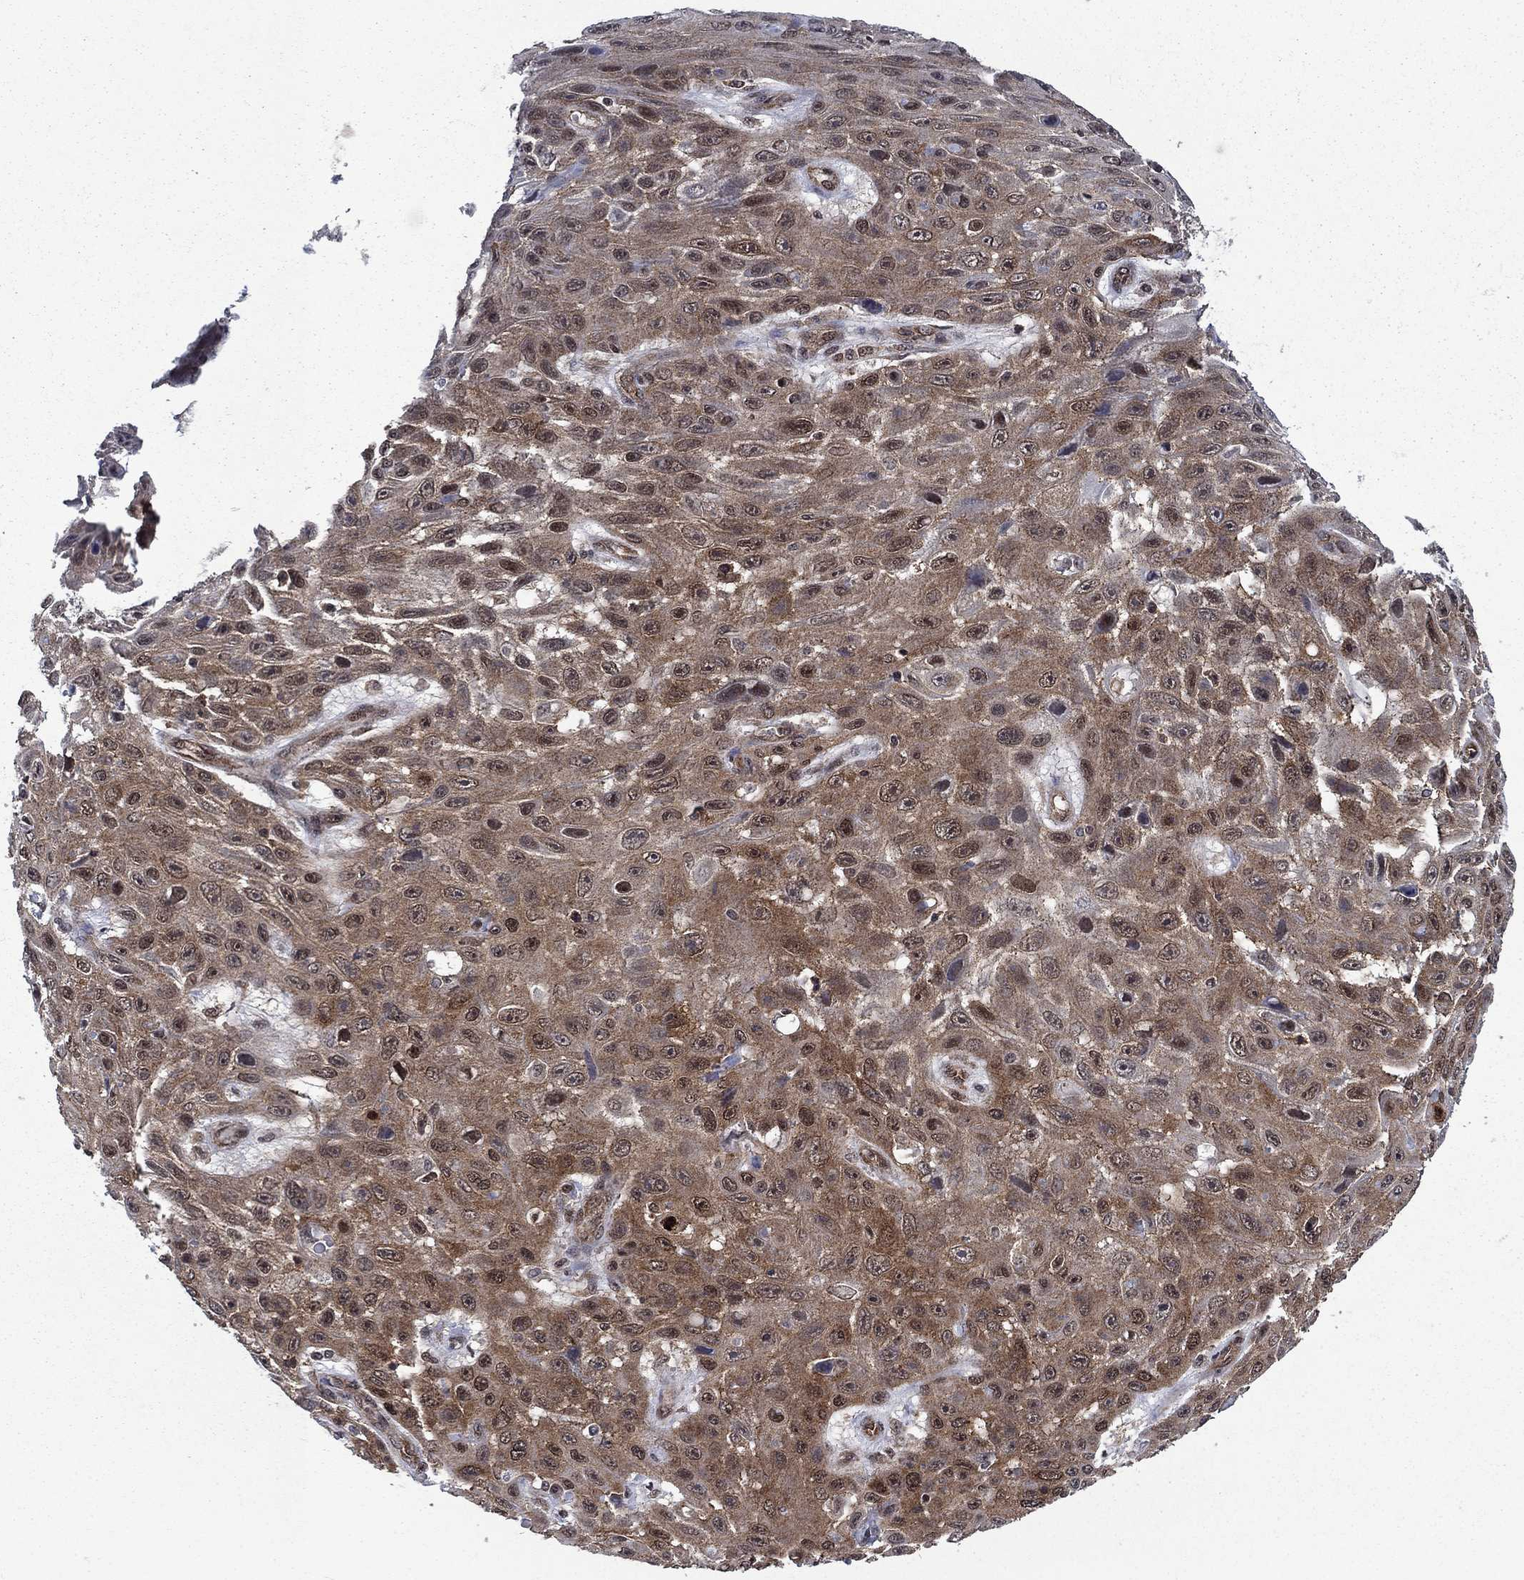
{"staining": {"intensity": "moderate", "quantity": "25%-75%", "location": "cytoplasmic/membranous"}, "tissue": "skin cancer", "cell_type": "Tumor cells", "image_type": "cancer", "snomed": [{"axis": "morphology", "description": "Squamous cell carcinoma, NOS"}, {"axis": "topography", "description": "Skin"}], "caption": "Brown immunohistochemical staining in skin cancer (squamous cell carcinoma) demonstrates moderate cytoplasmic/membranous expression in approximately 25%-75% of tumor cells.", "gene": "DNAJA1", "patient": {"sex": "male", "age": 82}}